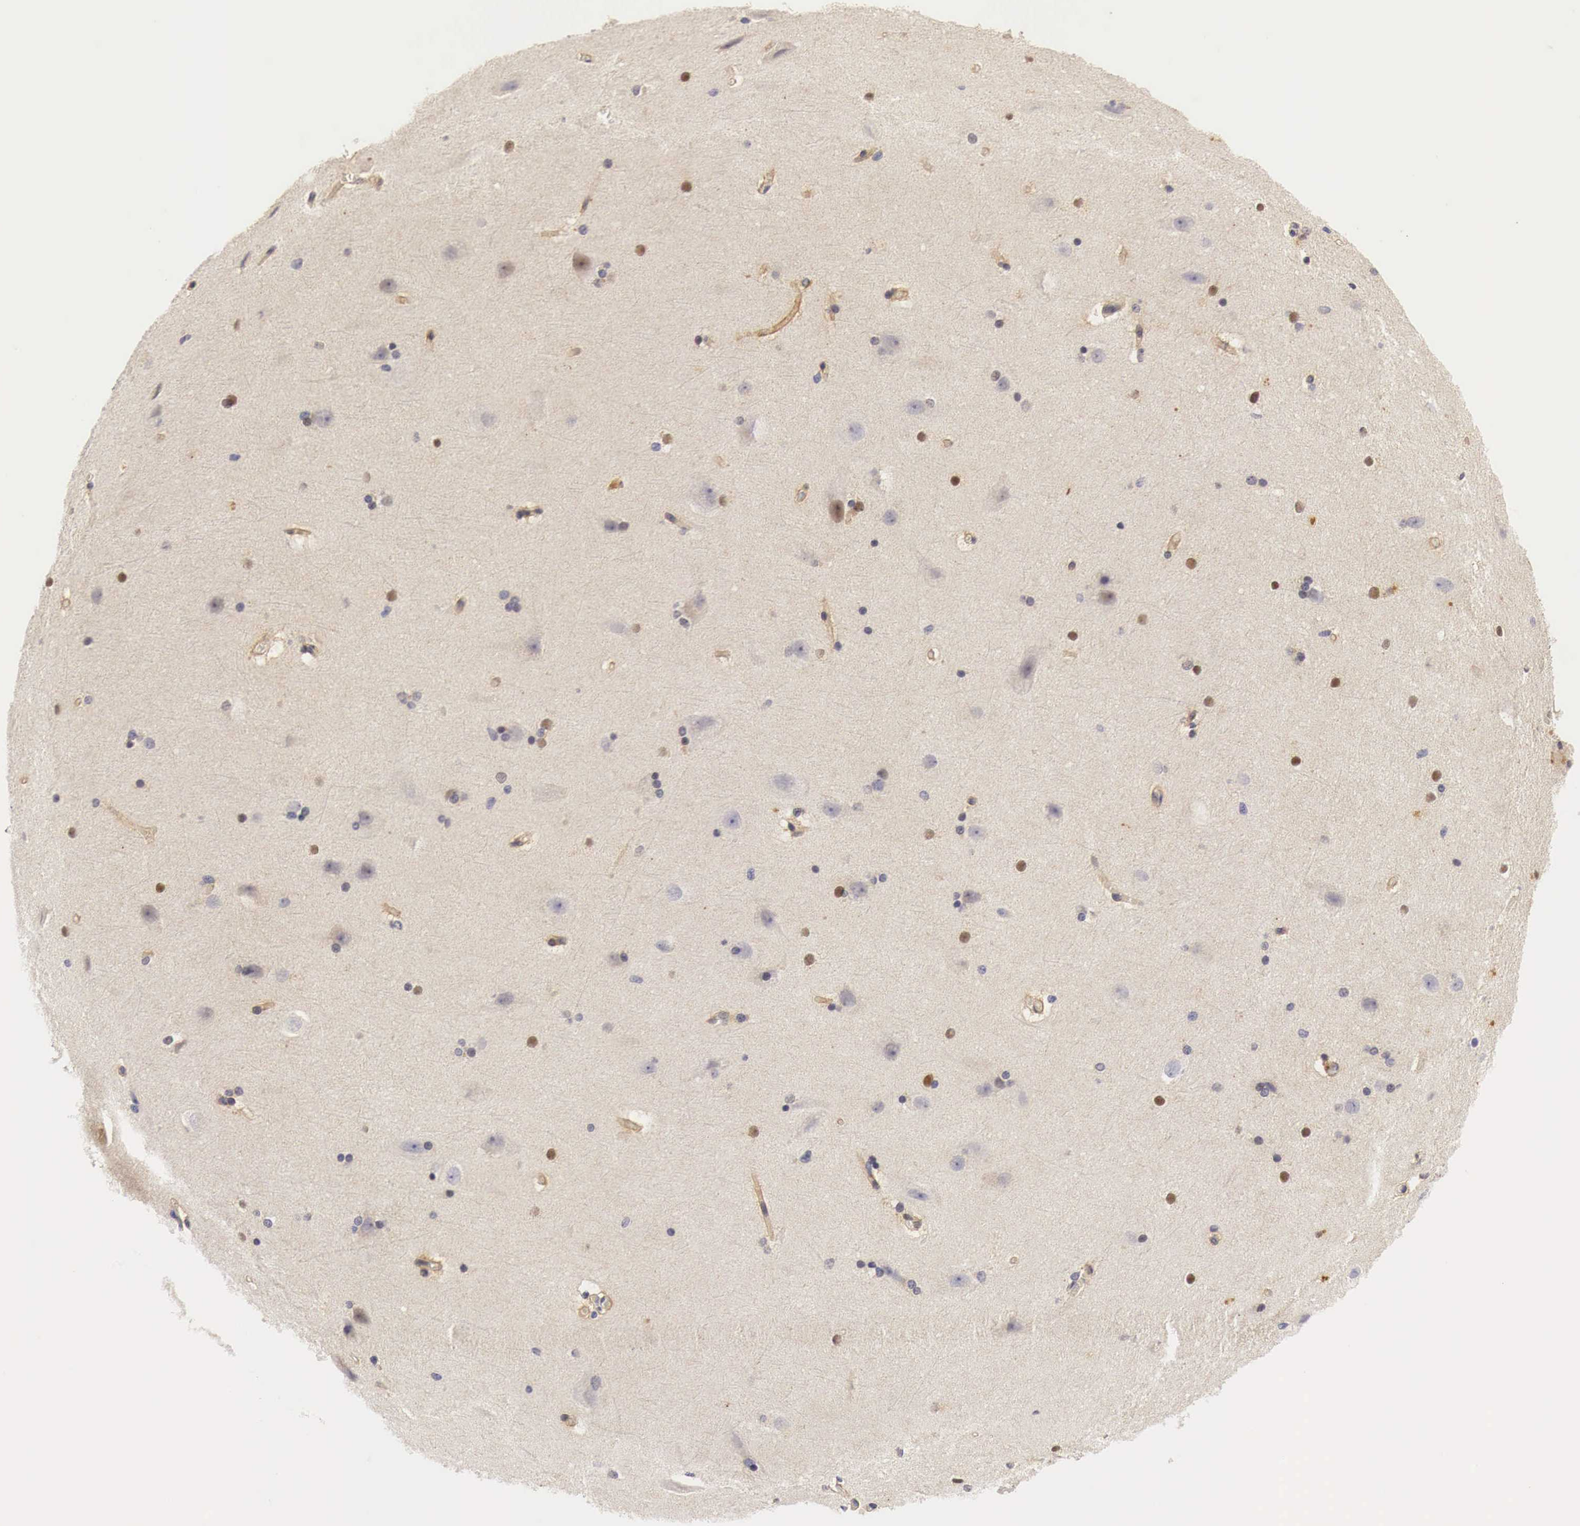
{"staining": {"intensity": "moderate", "quantity": "25%-75%", "location": "cytoplasmic/membranous"}, "tissue": "cerebral cortex", "cell_type": "Endothelial cells", "image_type": "normal", "snomed": [{"axis": "morphology", "description": "Normal tissue, NOS"}, {"axis": "topography", "description": "Cerebral cortex"}, {"axis": "topography", "description": "Hippocampus"}], "caption": "IHC of benign human cerebral cortex demonstrates medium levels of moderate cytoplasmic/membranous expression in about 25%-75% of endothelial cells.", "gene": "CASP3", "patient": {"sex": "female", "age": 19}}